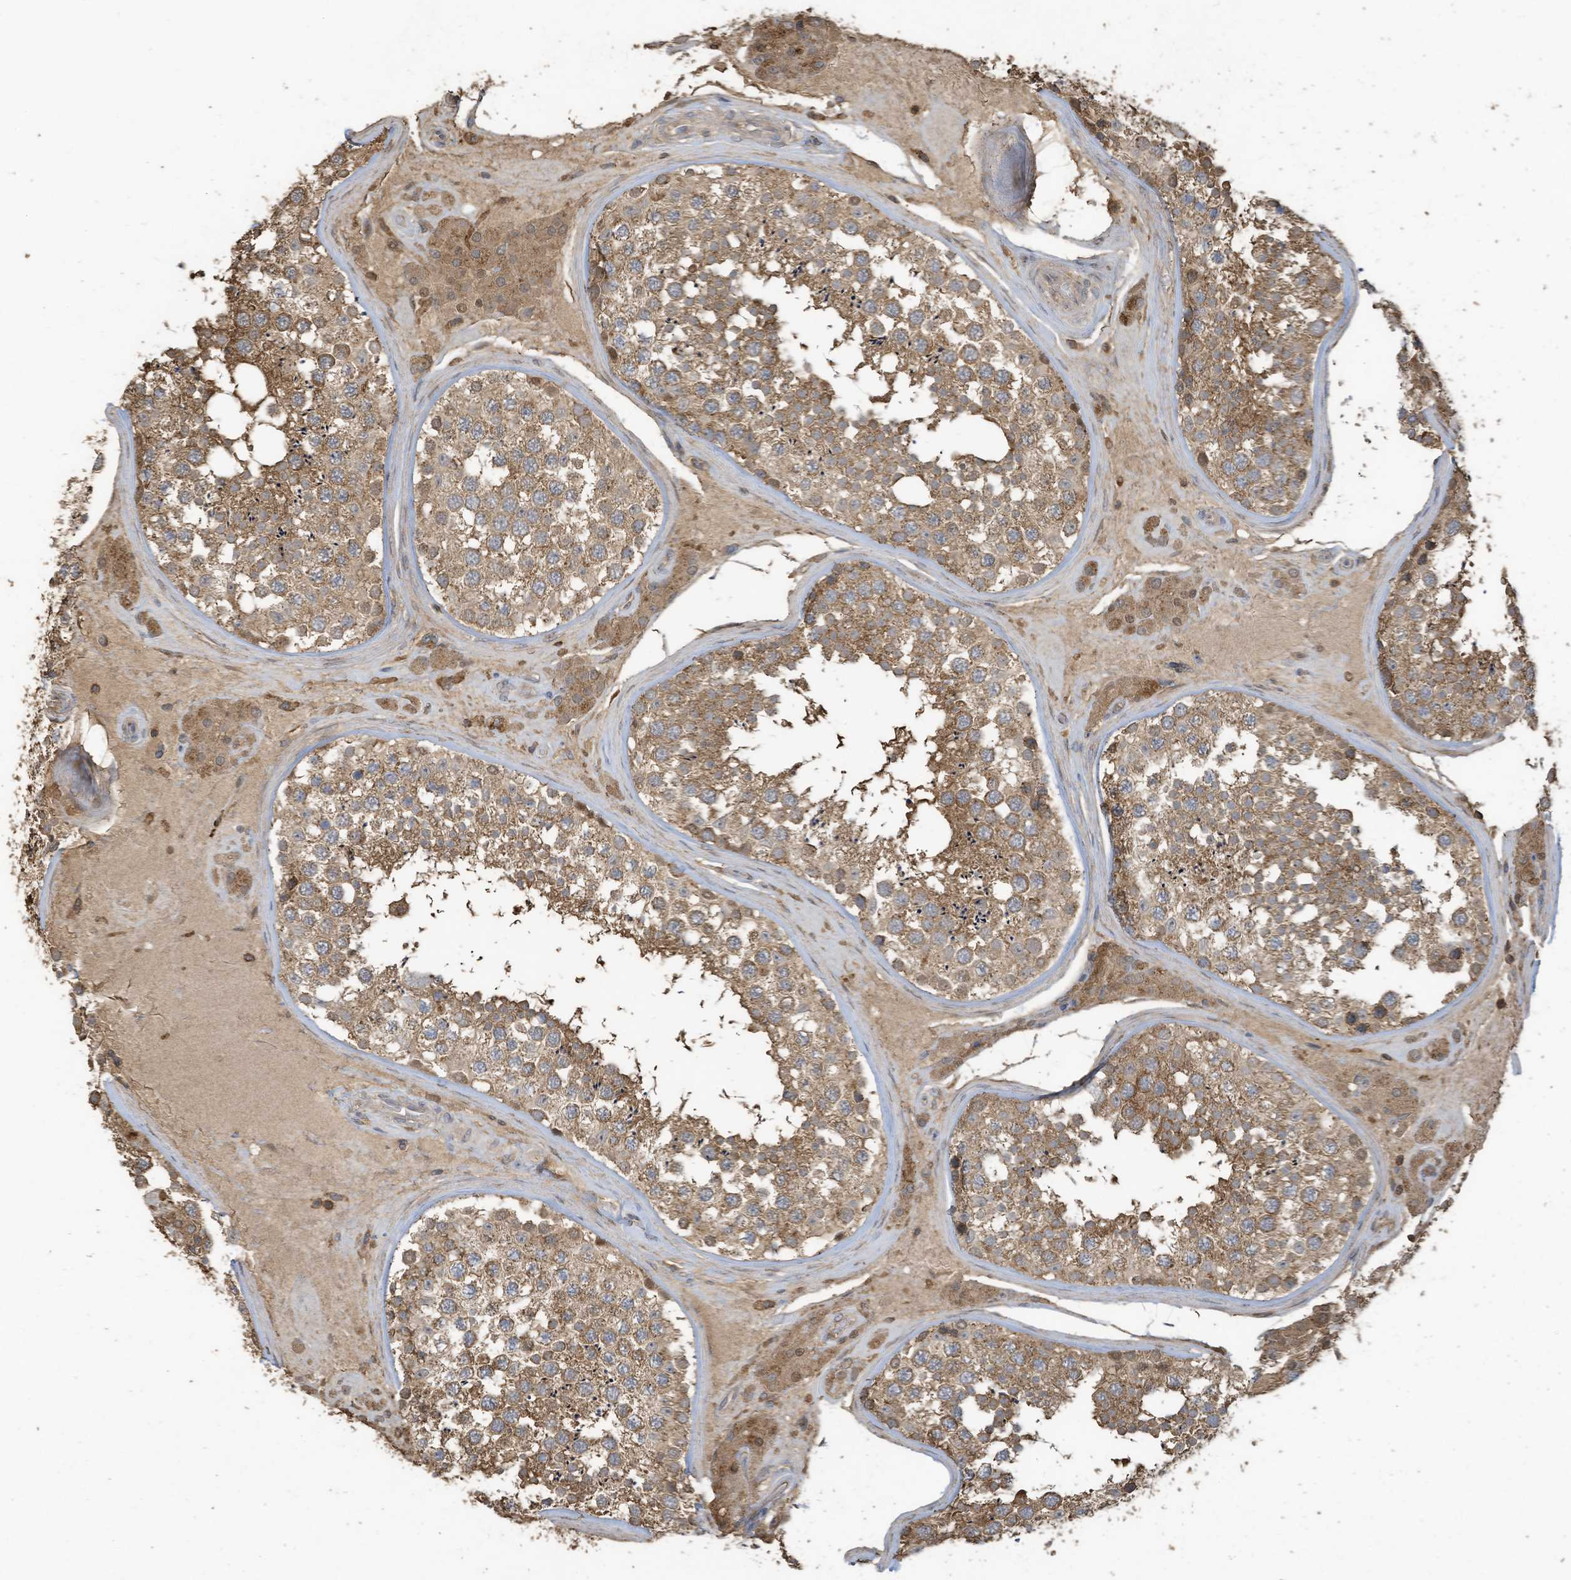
{"staining": {"intensity": "moderate", "quantity": ">75%", "location": "cytoplasmic/membranous"}, "tissue": "testis", "cell_type": "Cells in seminiferous ducts", "image_type": "normal", "snomed": [{"axis": "morphology", "description": "Normal tissue, NOS"}, {"axis": "topography", "description": "Testis"}], "caption": "Moderate cytoplasmic/membranous staining is seen in about >75% of cells in seminiferous ducts in normal testis.", "gene": "COX10", "patient": {"sex": "male", "age": 46}}